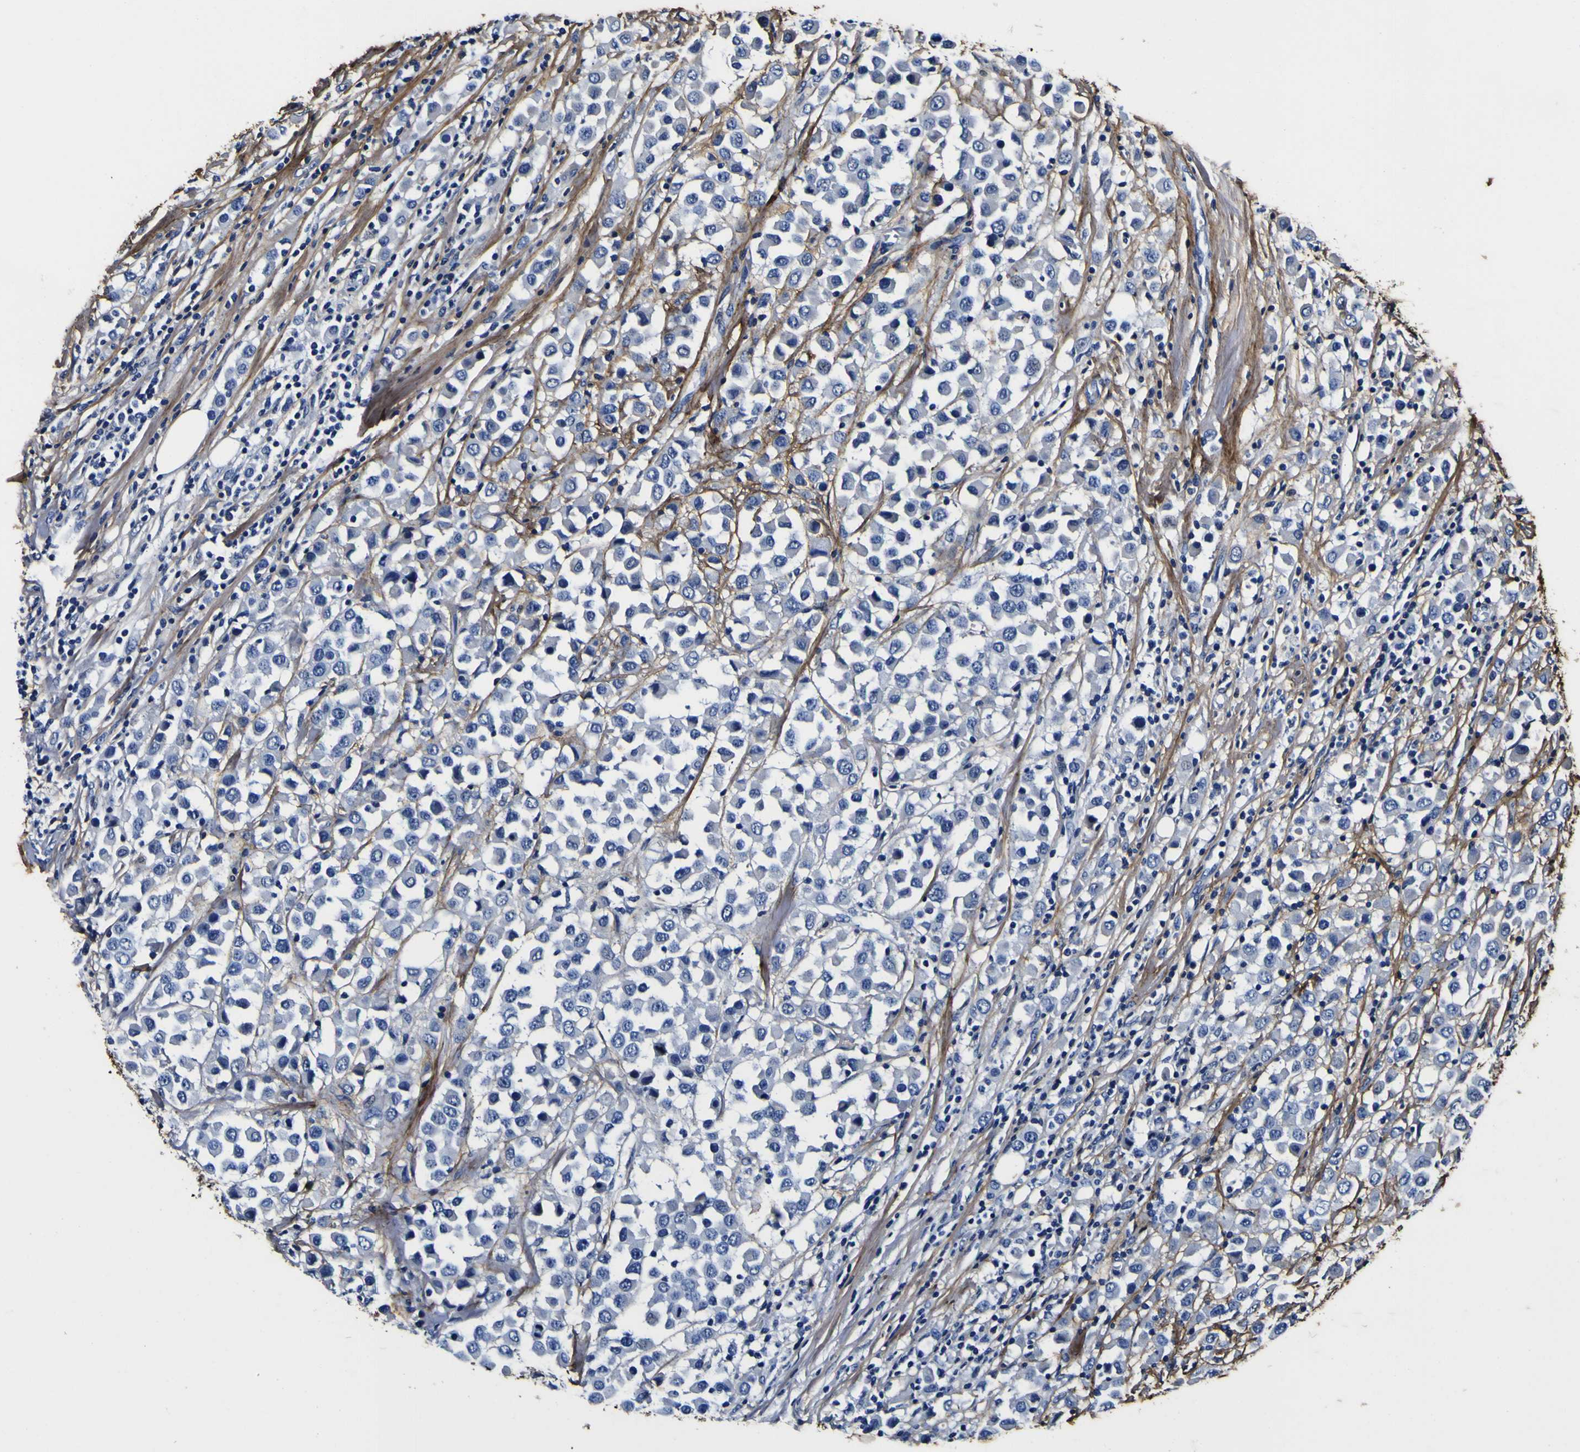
{"staining": {"intensity": "negative", "quantity": "none", "location": "none"}, "tissue": "breast cancer", "cell_type": "Tumor cells", "image_type": "cancer", "snomed": [{"axis": "morphology", "description": "Duct carcinoma"}, {"axis": "topography", "description": "Breast"}], "caption": "Photomicrograph shows no significant protein staining in tumor cells of breast cancer. (DAB IHC, high magnification).", "gene": "POSTN", "patient": {"sex": "female", "age": 61}}